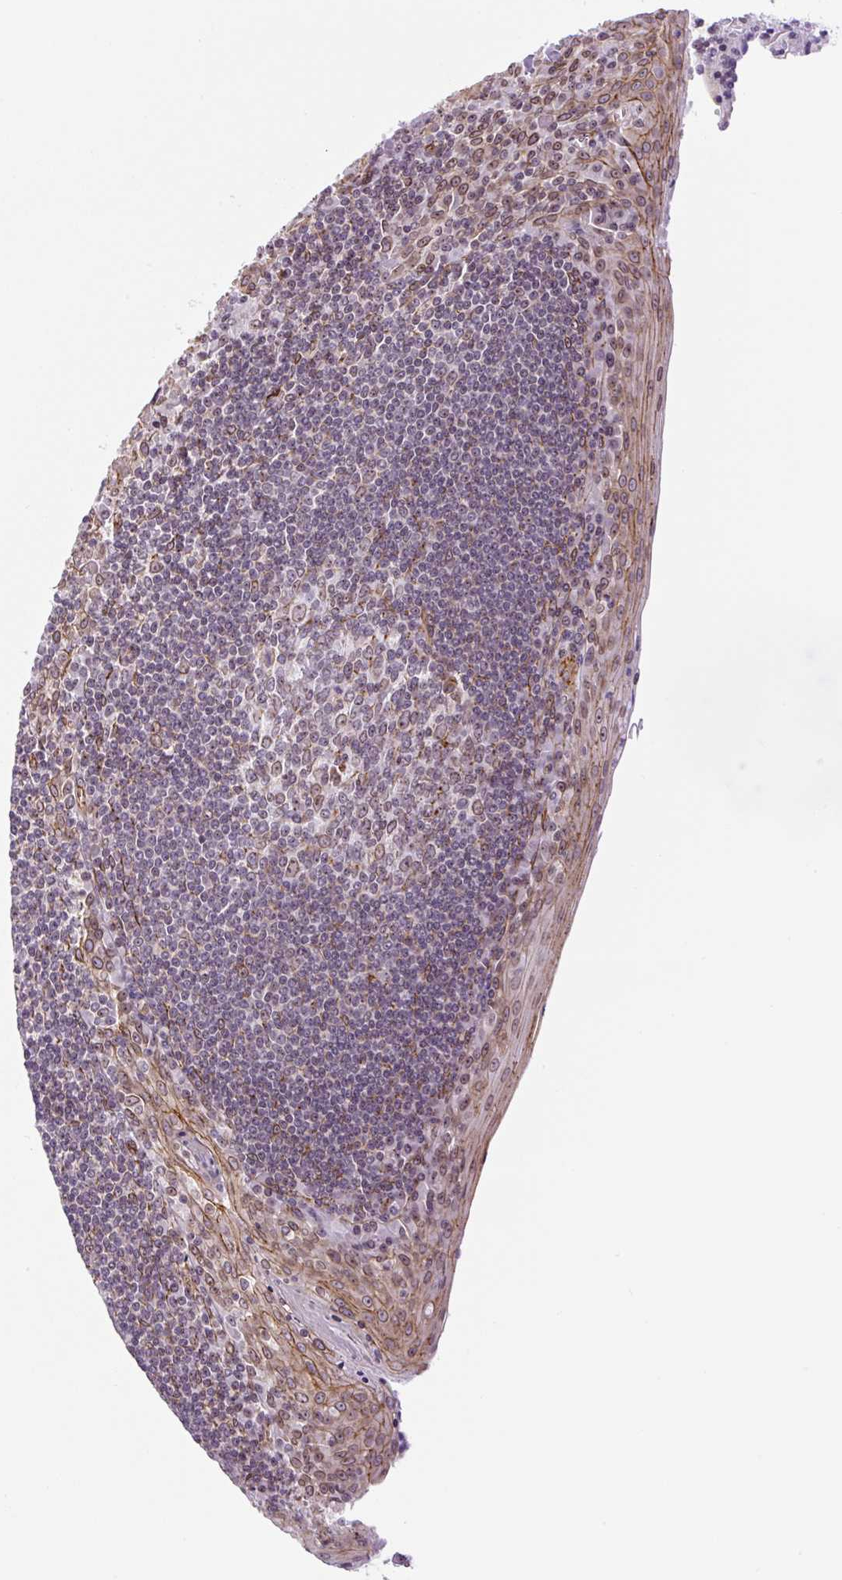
{"staining": {"intensity": "weak", "quantity": "<25%", "location": "nuclear"}, "tissue": "tonsil", "cell_type": "Germinal center cells", "image_type": "normal", "snomed": [{"axis": "morphology", "description": "Normal tissue, NOS"}, {"axis": "topography", "description": "Tonsil"}], "caption": "Protein analysis of benign tonsil reveals no significant positivity in germinal center cells. (Brightfield microscopy of DAB immunohistochemistry (IHC) at high magnification).", "gene": "MYO5C", "patient": {"sex": "male", "age": 27}}